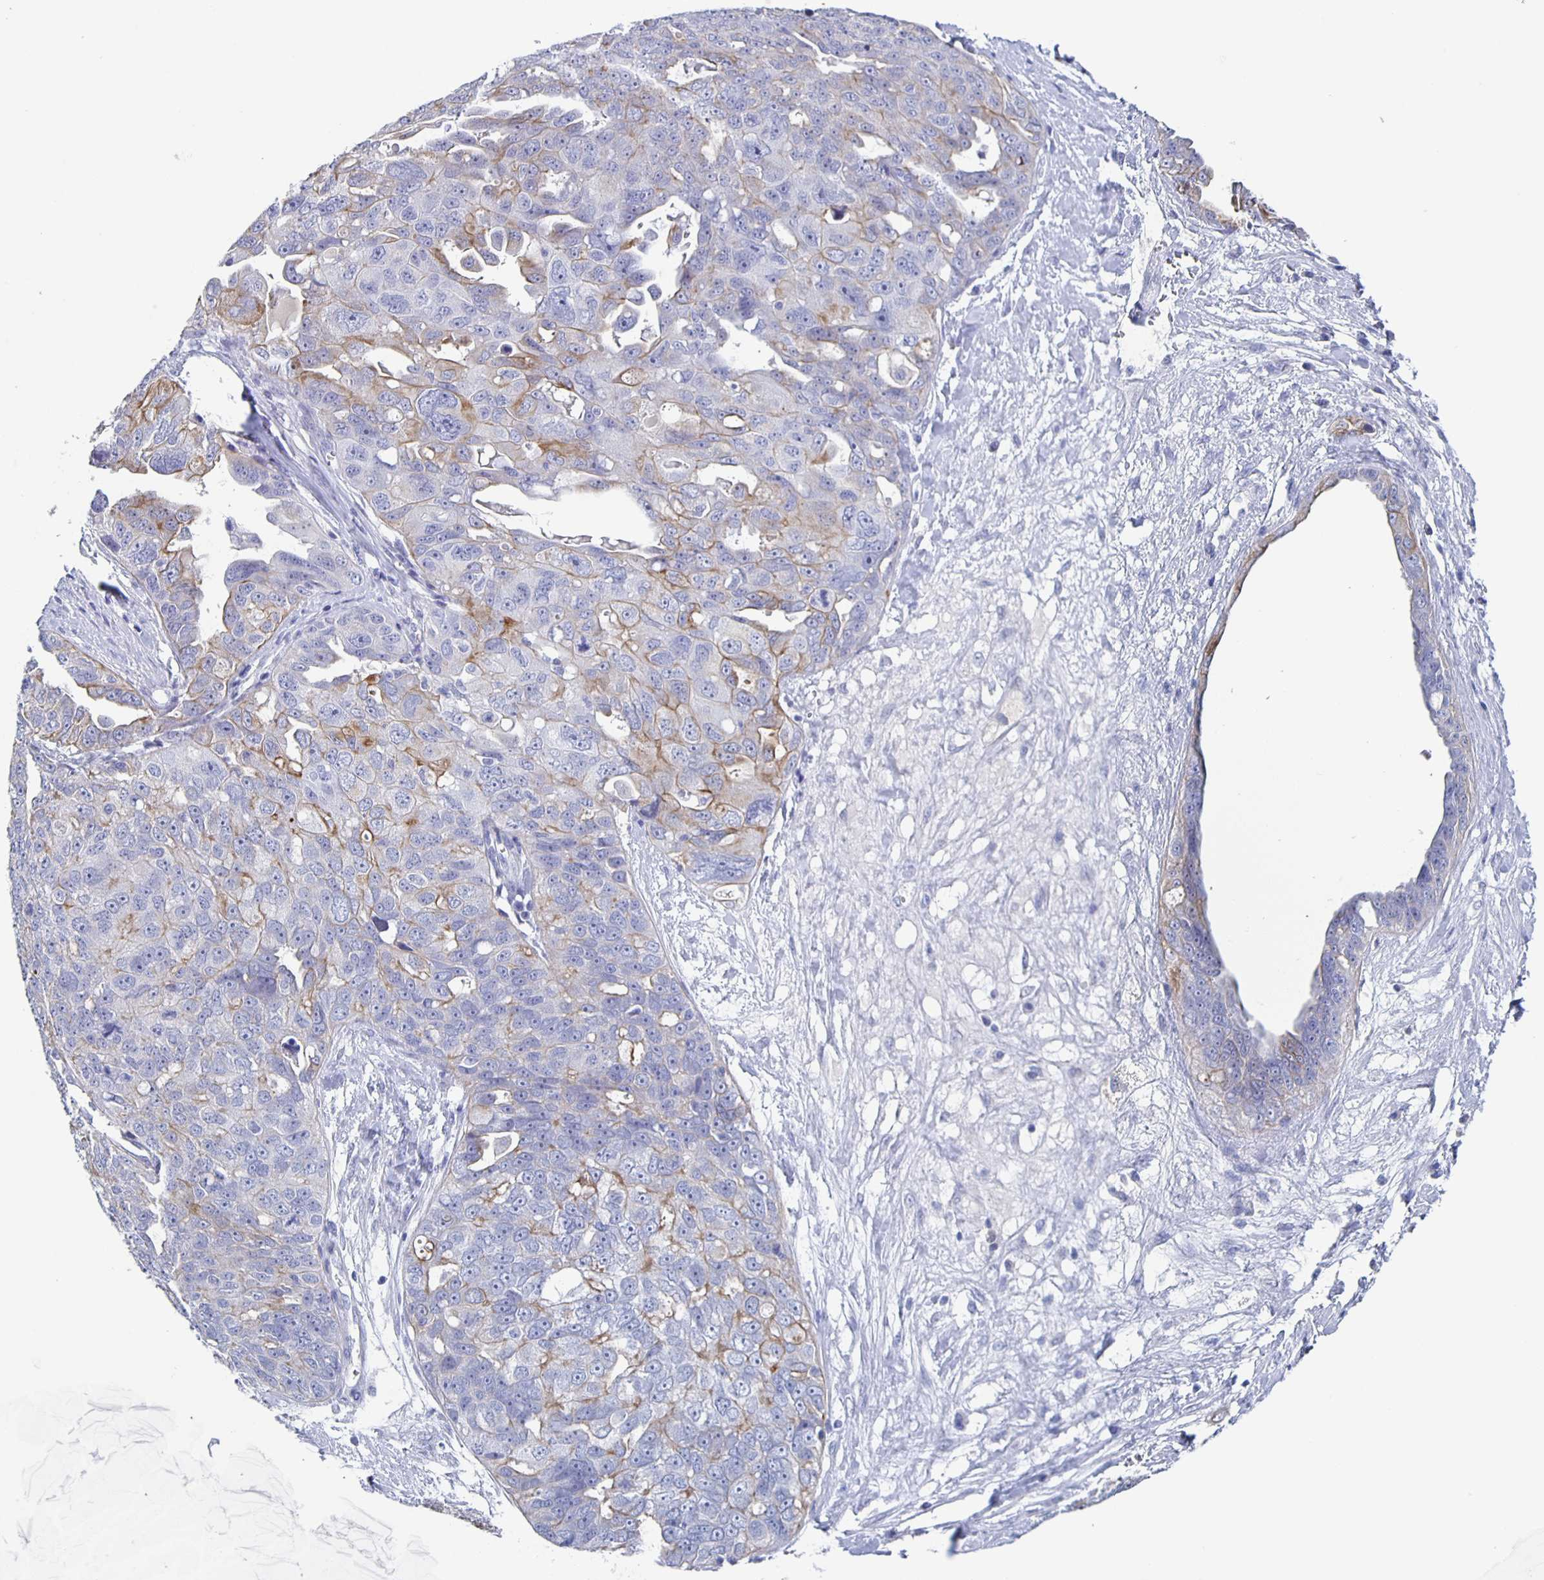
{"staining": {"intensity": "moderate", "quantity": "<25%", "location": "cytoplasmic/membranous"}, "tissue": "ovarian cancer", "cell_type": "Tumor cells", "image_type": "cancer", "snomed": [{"axis": "morphology", "description": "Carcinoma, endometroid"}, {"axis": "topography", "description": "Ovary"}], "caption": "The immunohistochemical stain shows moderate cytoplasmic/membranous positivity in tumor cells of ovarian endometroid carcinoma tissue.", "gene": "CCDC17", "patient": {"sex": "female", "age": 70}}